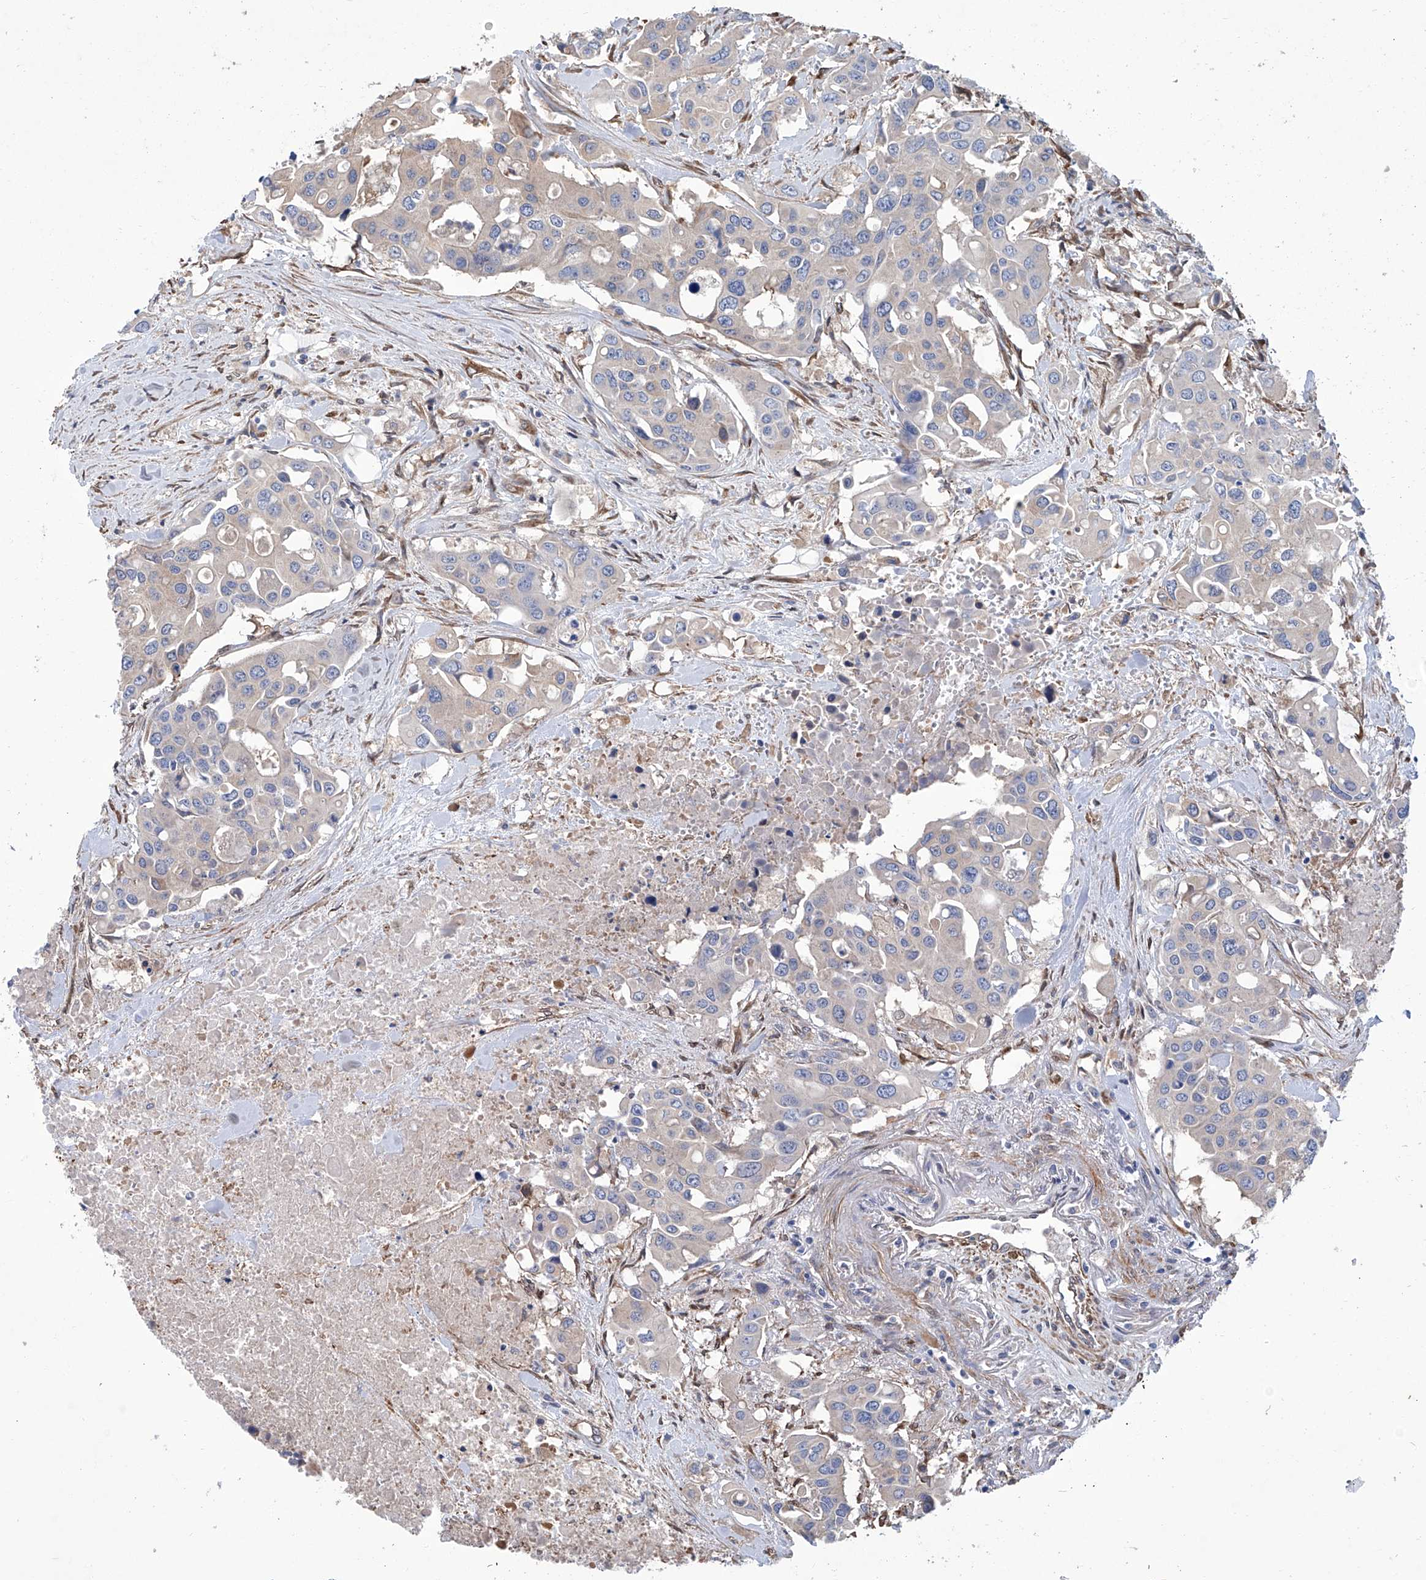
{"staining": {"intensity": "negative", "quantity": "none", "location": "none"}, "tissue": "colorectal cancer", "cell_type": "Tumor cells", "image_type": "cancer", "snomed": [{"axis": "morphology", "description": "Adenocarcinoma, NOS"}, {"axis": "topography", "description": "Colon"}], "caption": "DAB (3,3'-diaminobenzidine) immunohistochemical staining of adenocarcinoma (colorectal) displays no significant staining in tumor cells. (Stains: DAB (3,3'-diaminobenzidine) immunohistochemistry with hematoxylin counter stain, Microscopy: brightfield microscopy at high magnification).", "gene": "SMS", "patient": {"sex": "male", "age": 77}}